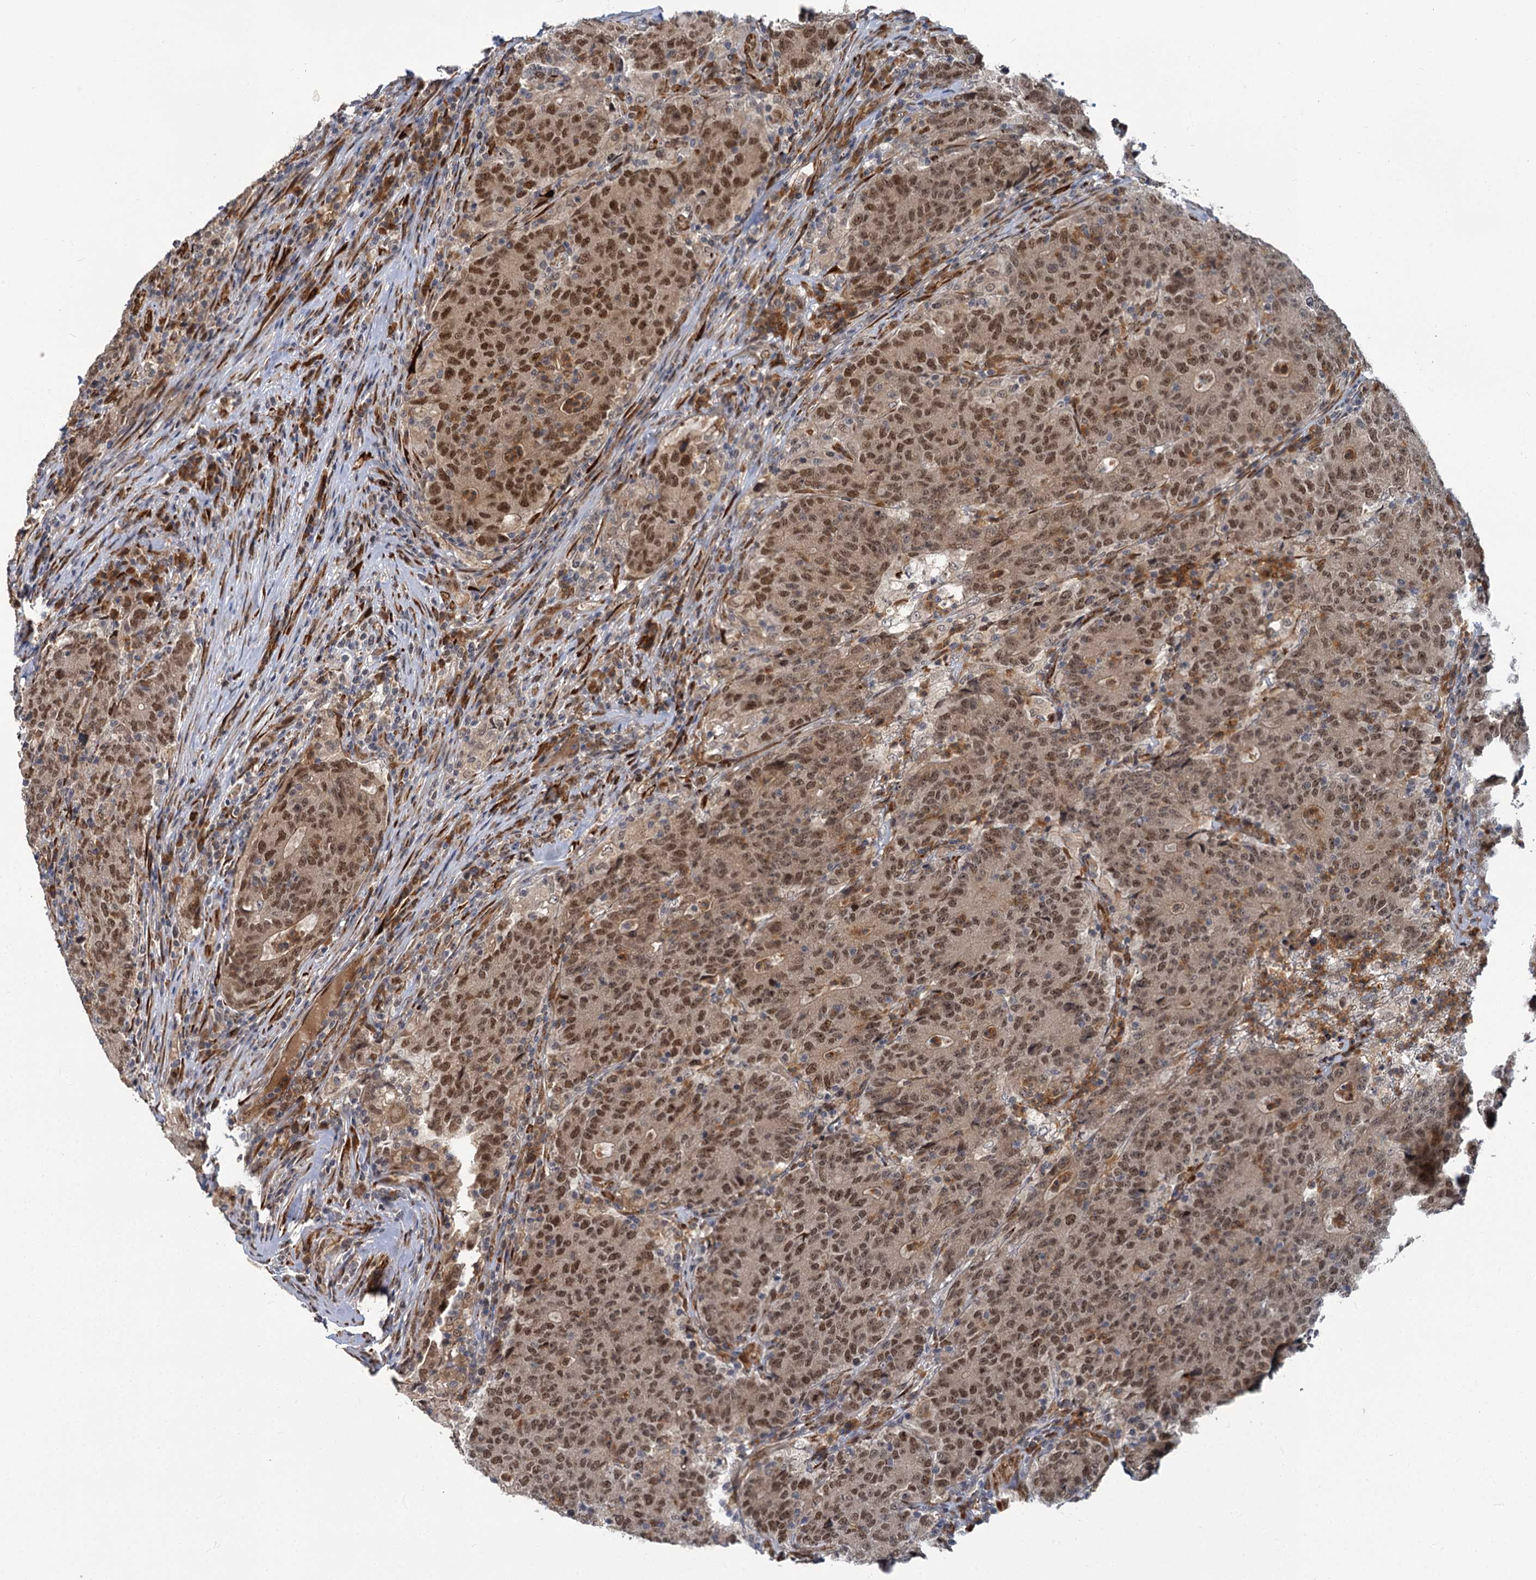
{"staining": {"intensity": "moderate", "quantity": ">75%", "location": "nuclear"}, "tissue": "colorectal cancer", "cell_type": "Tumor cells", "image_type": "cancer", "snomed": [{"axis": "morphology", "description": "Adenocarcinoma, NOS"}, {"axis": "topography", "description": "Colon"}], "caption": "Human colorectal adenocarcinoma stained with a protein marker shows moderate staining in tumor cells.", "gene": "APBA2", "patient": {"sex": "female", "age": 75}}